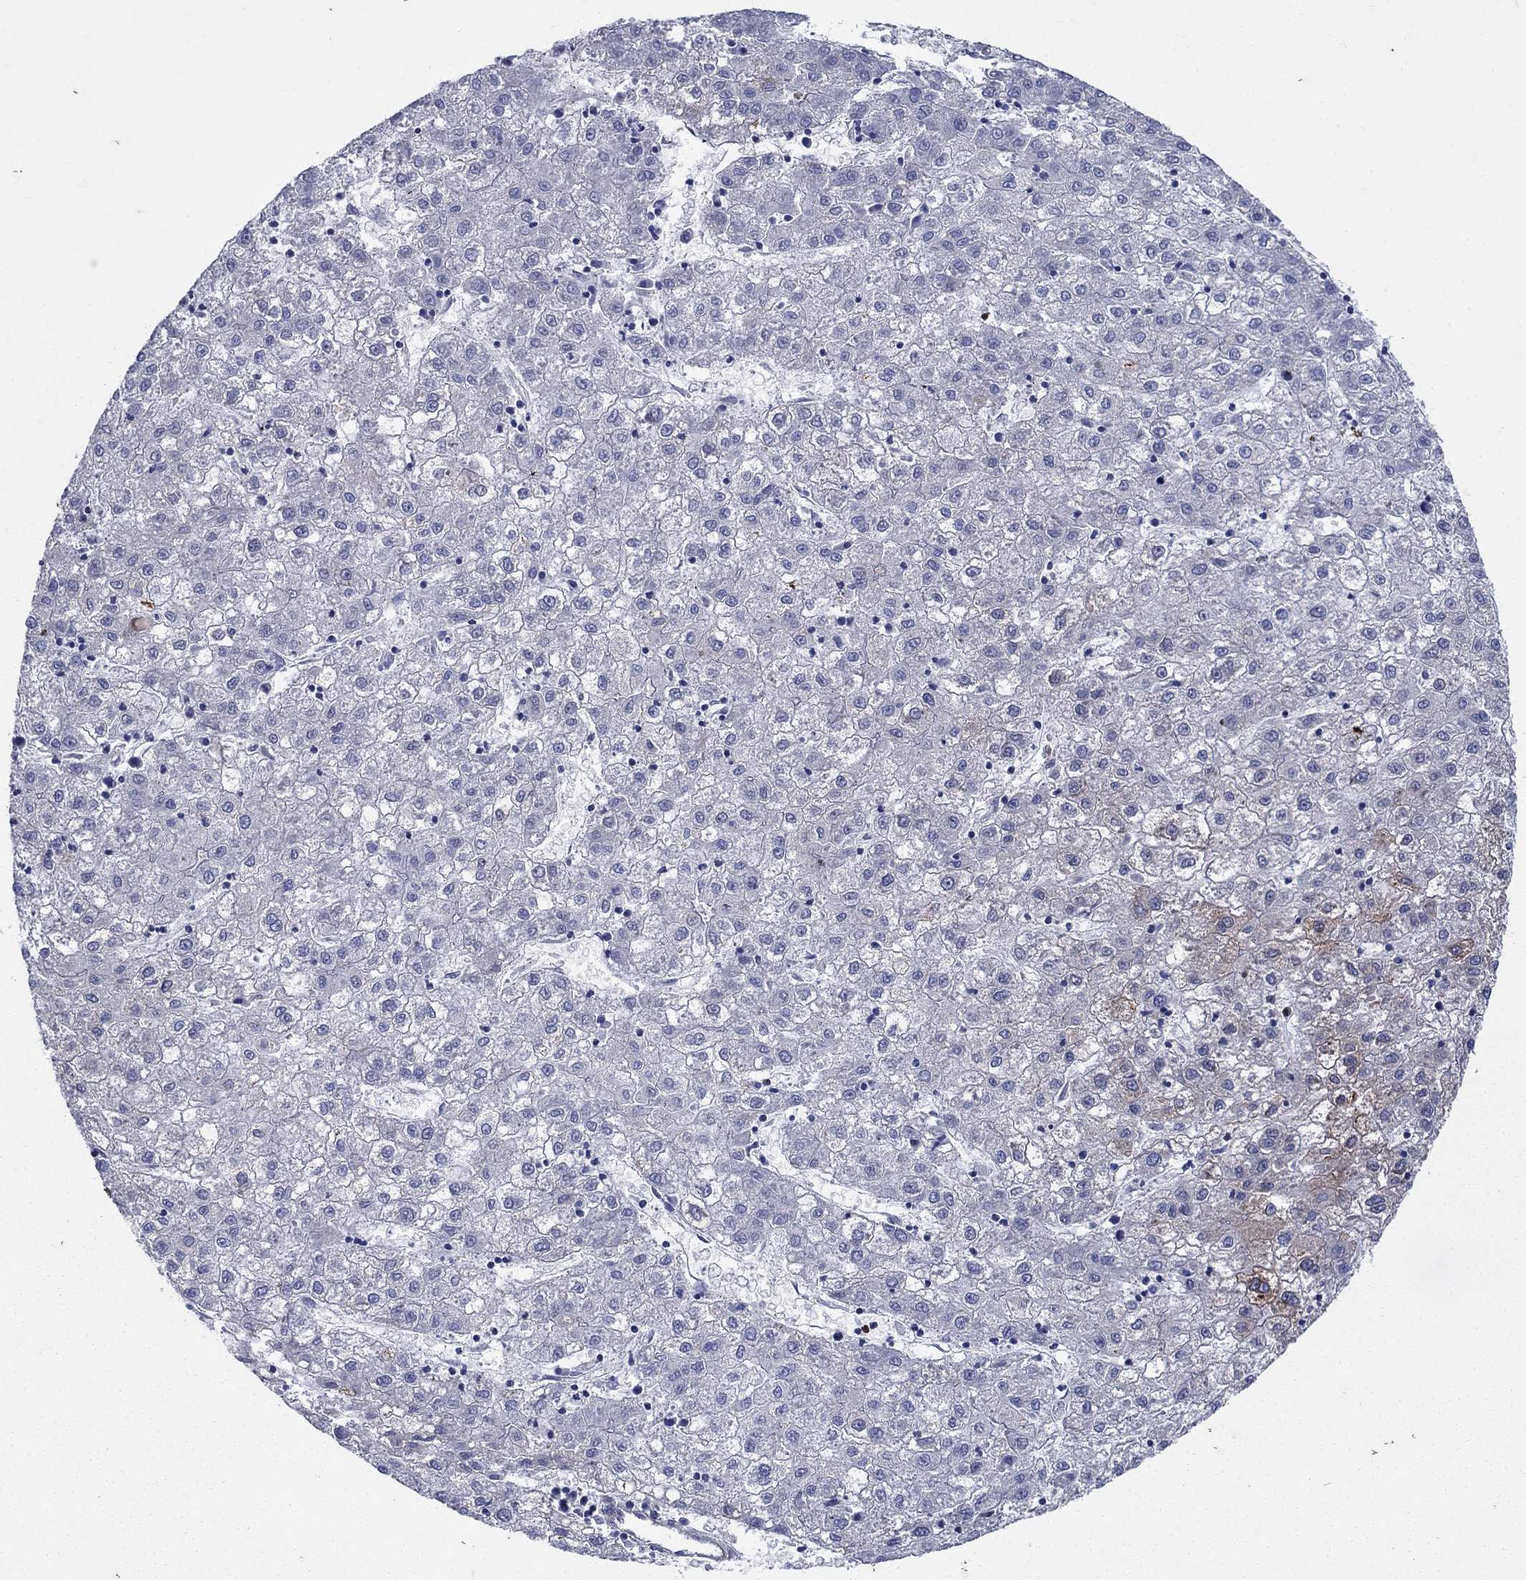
{"staining": {"intensity": "negative", "quantity": "none", "location": "none"}, "tissue": "liver cancer", "cell_type": "Tumor cells", "image_type": "cancer", "snomed": [{"axis": "morphology", "description": "Carcinoma, Hepatocellular, NOS"}, {"axis": "topography", "description": "Liver"}], "caption": "Histopathology image shows no significant protein staining in tumor cells of liver cancer (hepatocellular carcinoma).", "gene": "DHRS7", "patient": {"sex": "male", "age": 72}}